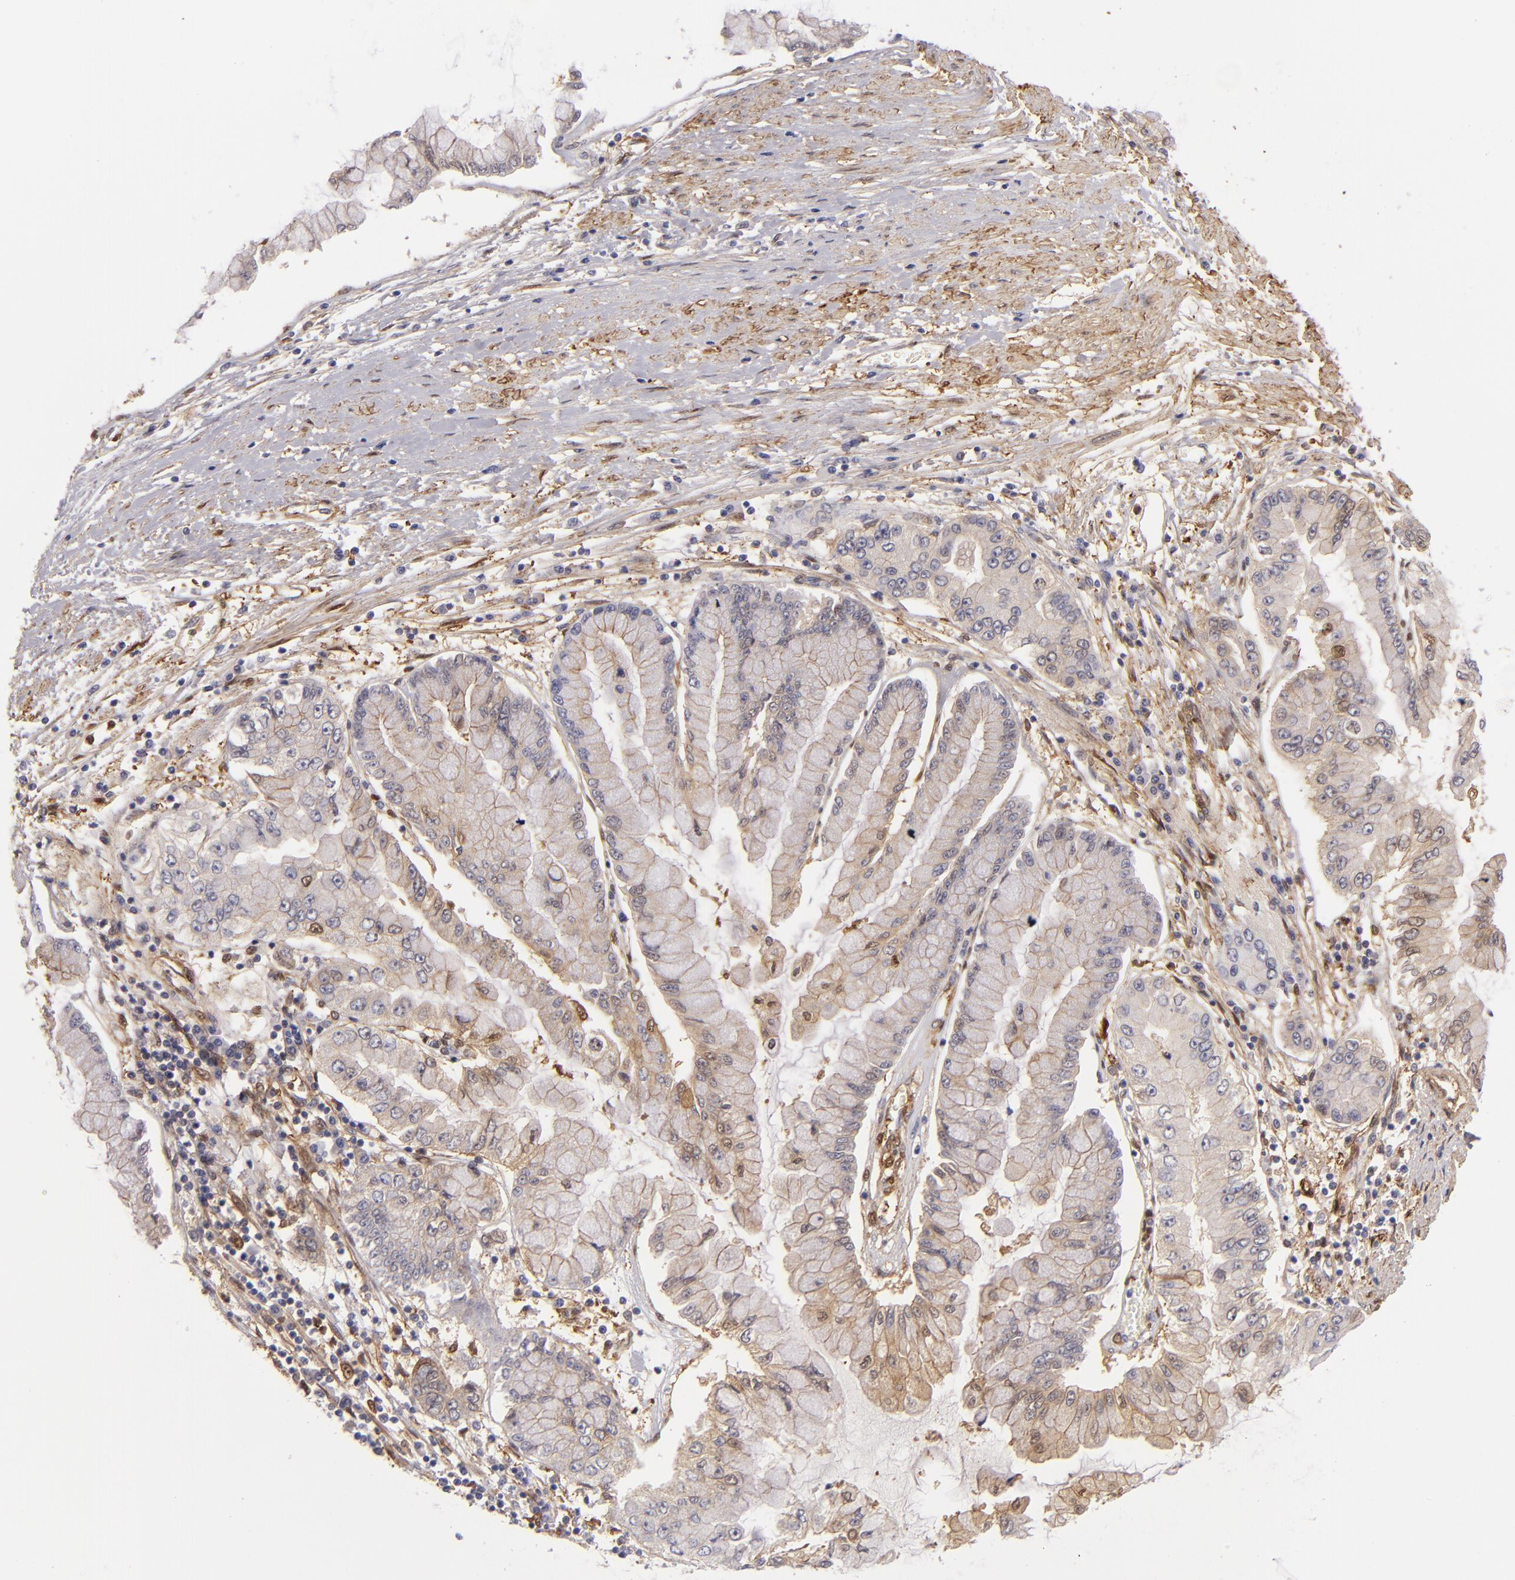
{"staining": {"intensity": "weak", "quantity": ">75%", "location": "cytoplasmic/membranous"}, "tissue": "liver cancer", "cell_type": "Tumor cells", "image_type": "cancer", "snomed": [{"axis": "morphology", "description": "Cholangiocarcinoma"}, {"axis": "topography", "description": "Liver"}], "caption": "This is an image of immunohistochemistry (IHC) staining of liver cancer (cholangiocarcinoma), which shows weak staining in the cytoplasmic/membranous of tumor cells.", "gene": "VCL", "patient": {"sex": "female", "age": 79}}